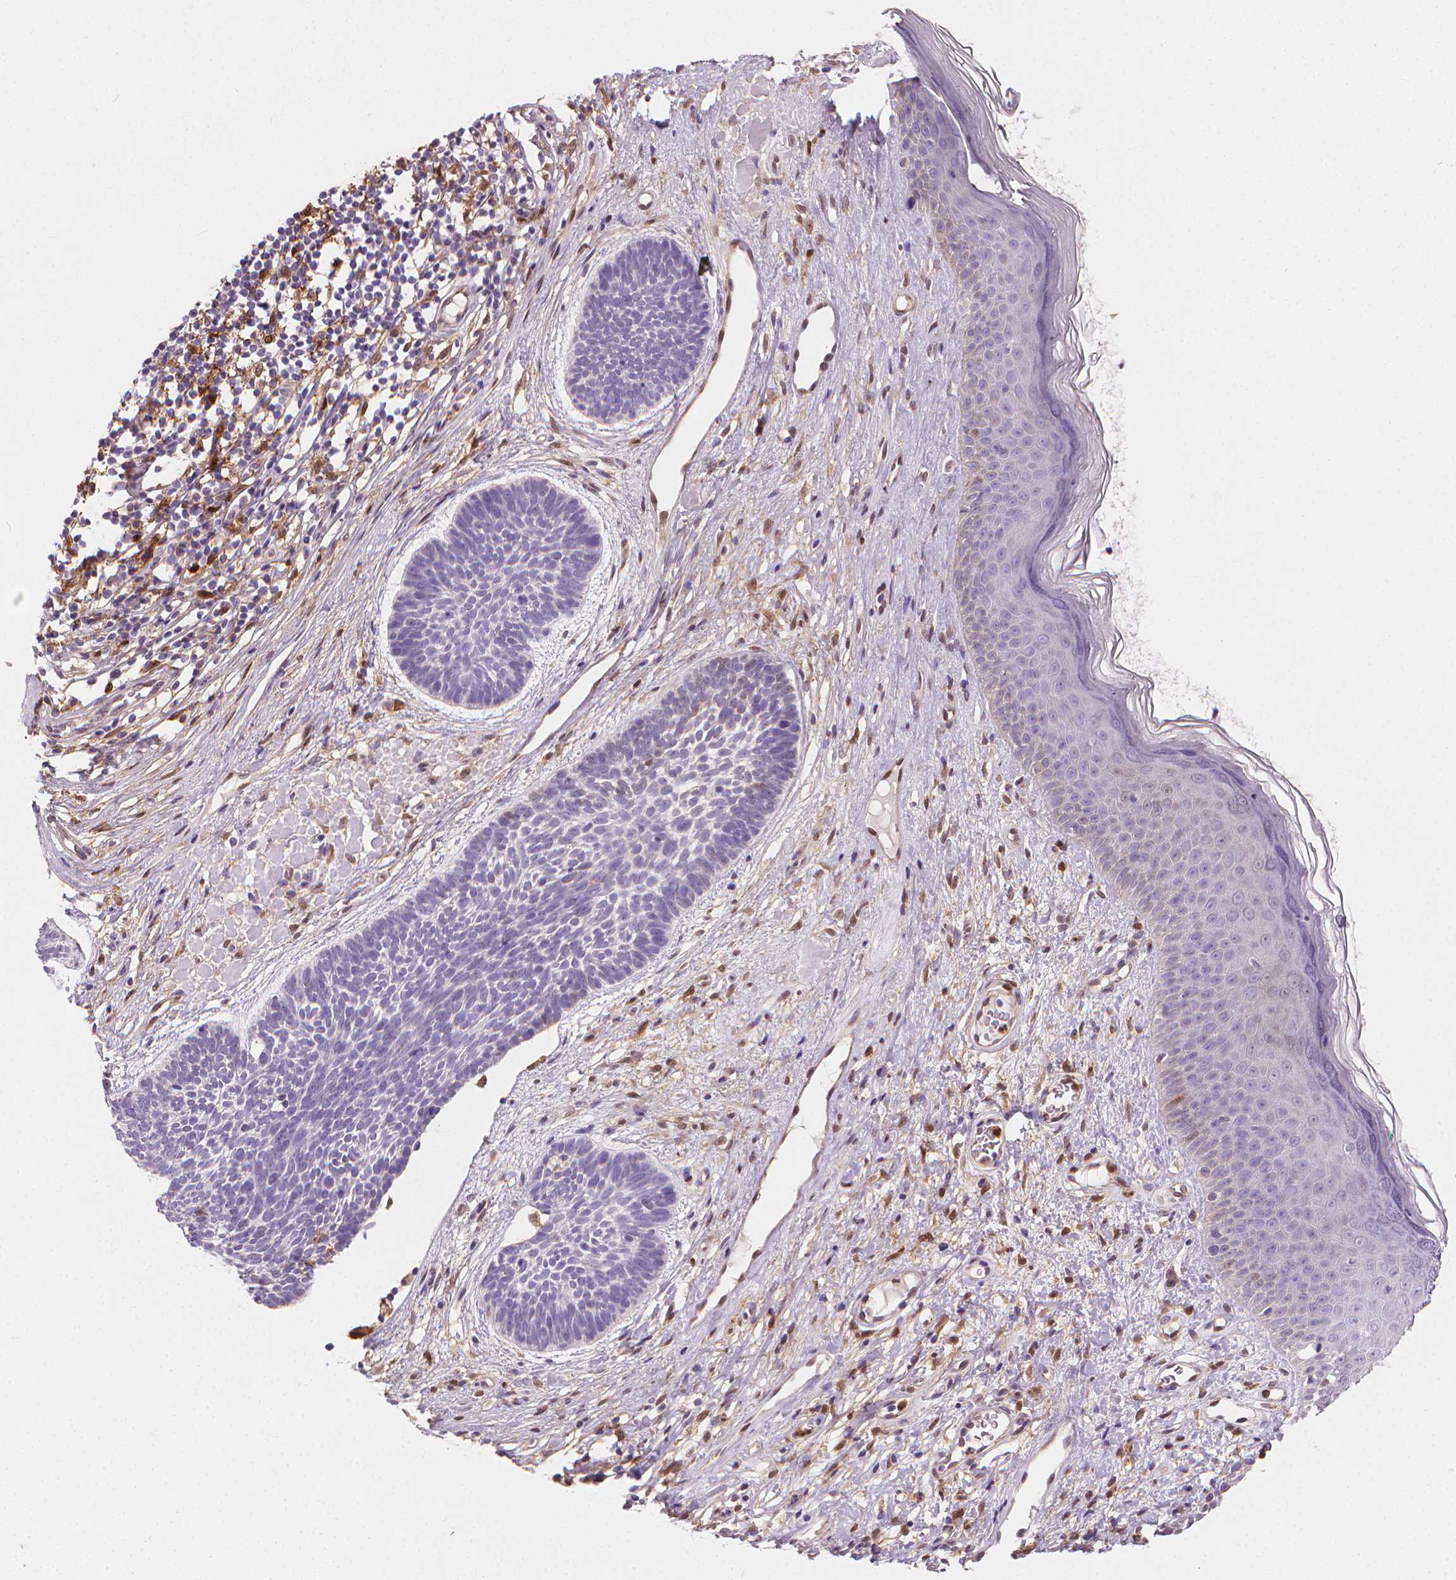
{"staining": {"intensity": "negative", "quantity": "none", "location": "none"}, "tissue": "skin cancer", "cell_type": "Tumor cells", "image_type": "cancer", "snomed": [{"axis": "morphology", "description": "Basal cell carcinoma"}, {"axis": "topography", "description": "Skin"}], "caption": "The immunohistochemistry histopathology image has no significant staining in tumor cells of skin cancer tissue.", "gene": "TNFAIP2", "patient": {"sex": "male", "age": 85}}